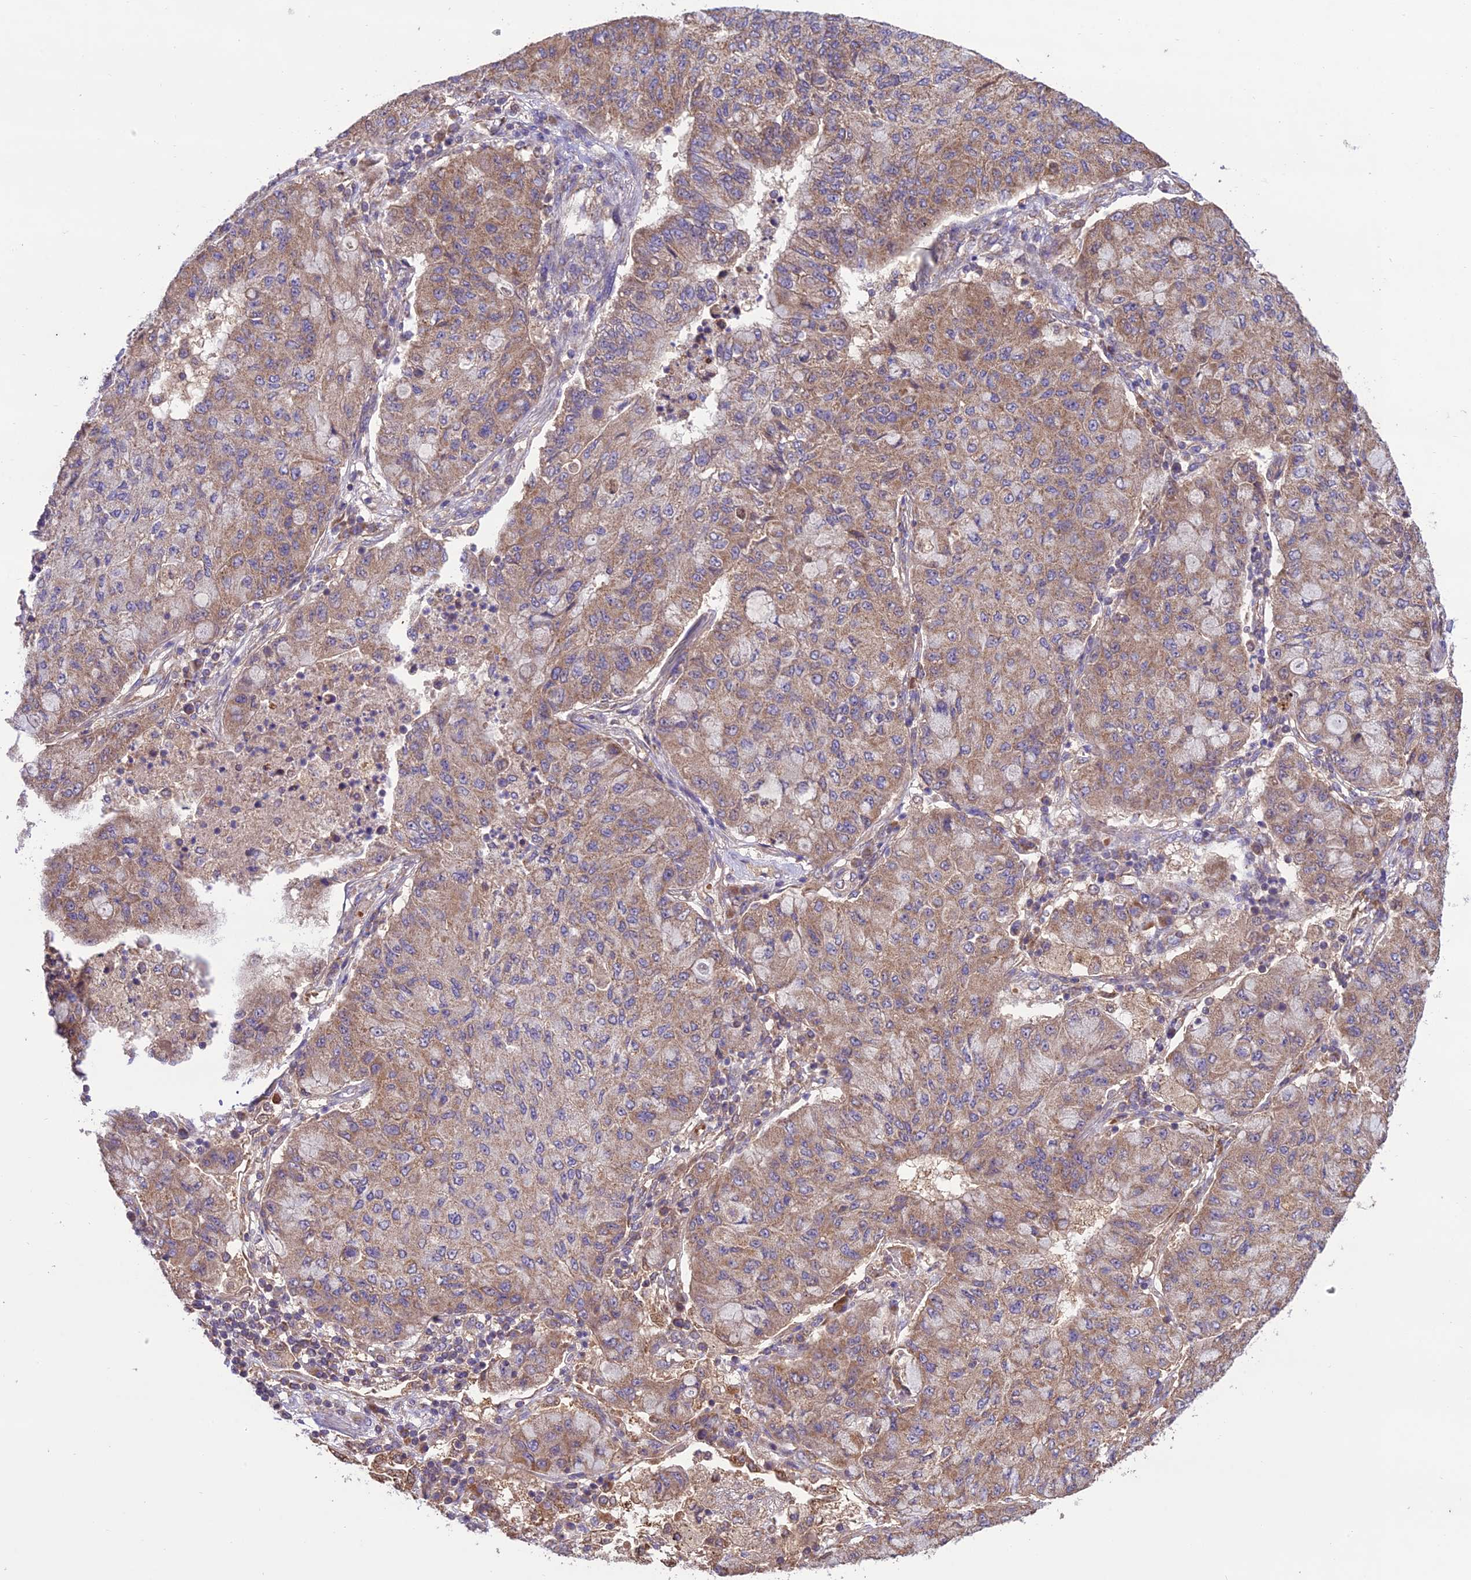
{"staining": {"intensity": "moderate", "quantity": "25%-75%", "location": "cytoplasmic/membranous"}, "tissue": "lung cancer", "cell_type": "Tumor cells", "image_type": "cancer", "snomed": [{"axis": "morphology", "description": "Squamous cell carcinoma, NOS"}, {"axis": "topography", "description": "Lung"}], "caption": "IHC staining of lung cancer, which shows medium levels of moderate cytoplasmic/membranous staining in approximately 25%-75% of tumor cells indicating moderate cytoplasmic/membranous protein positivity. The staining was performed using DAB (brown) for protein detection and nuclei were counterstained in hematoxylin (blue).", "gene": "NDUFAF1", "patient": {"sex": "male", "age": 74}}